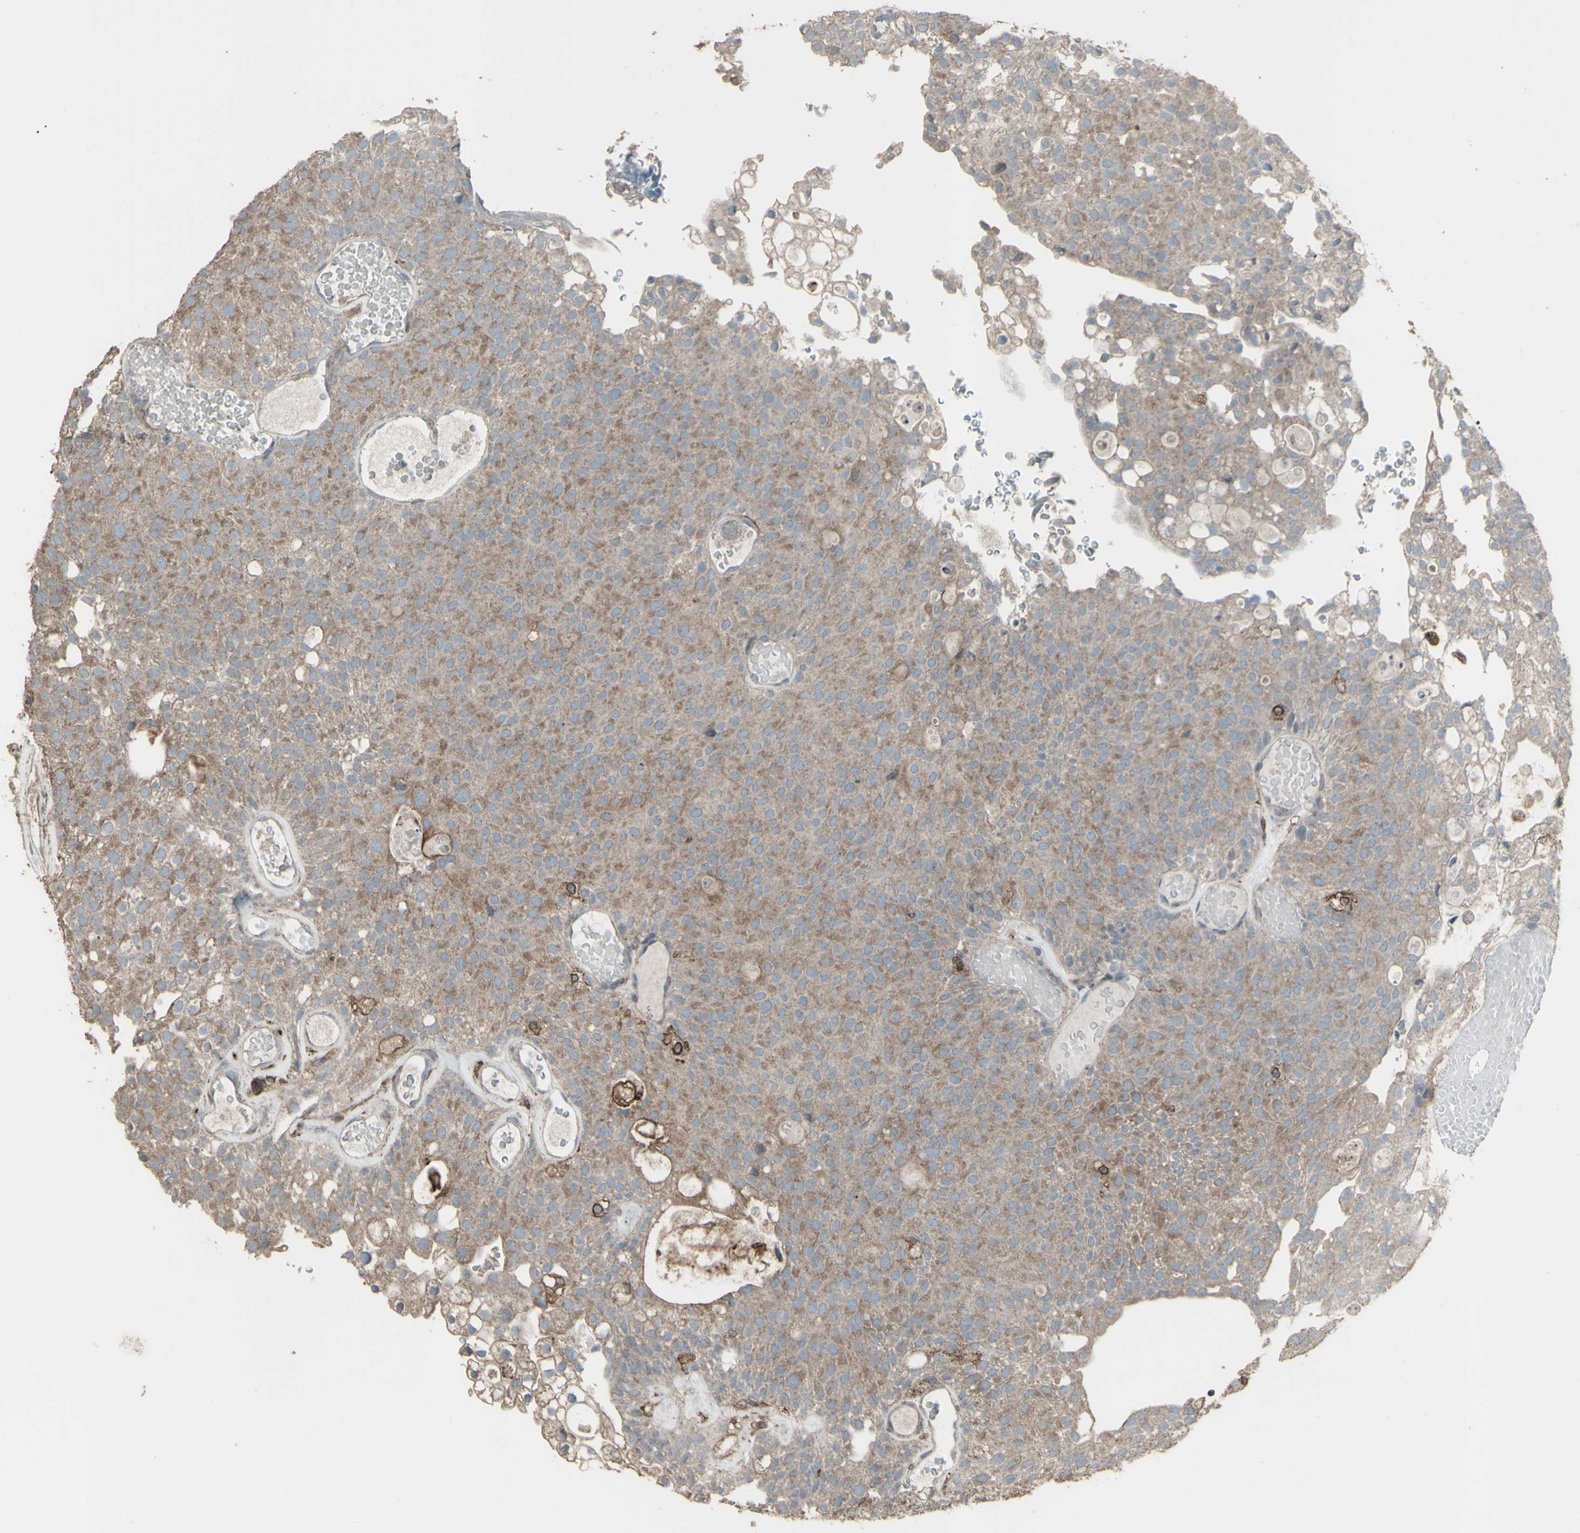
{"staining": {"intensity": "weak", "quantity": ">75%", "location": "cytoplasmic/membranous"}, "tissue": "urothelial cancer", "cell_type": "Tumor cells", "image_type": "cancer", "snomed": [{"axis": "morphology", "description": "Urothelial carcinoma, Low grade"}, {"axis": "topography", "description": "Urinary bladder"}], "caption": "Immunohistochemistry (DAB (3,3'-diaminobenzidine)) staining of urothelial carcinoma (low-grade) reveals weak cytoplasmic/membranous protein expression in about >75% of tumor cells.", "gene": "SMO", "patient": {"sex": "male", "age": 78}}